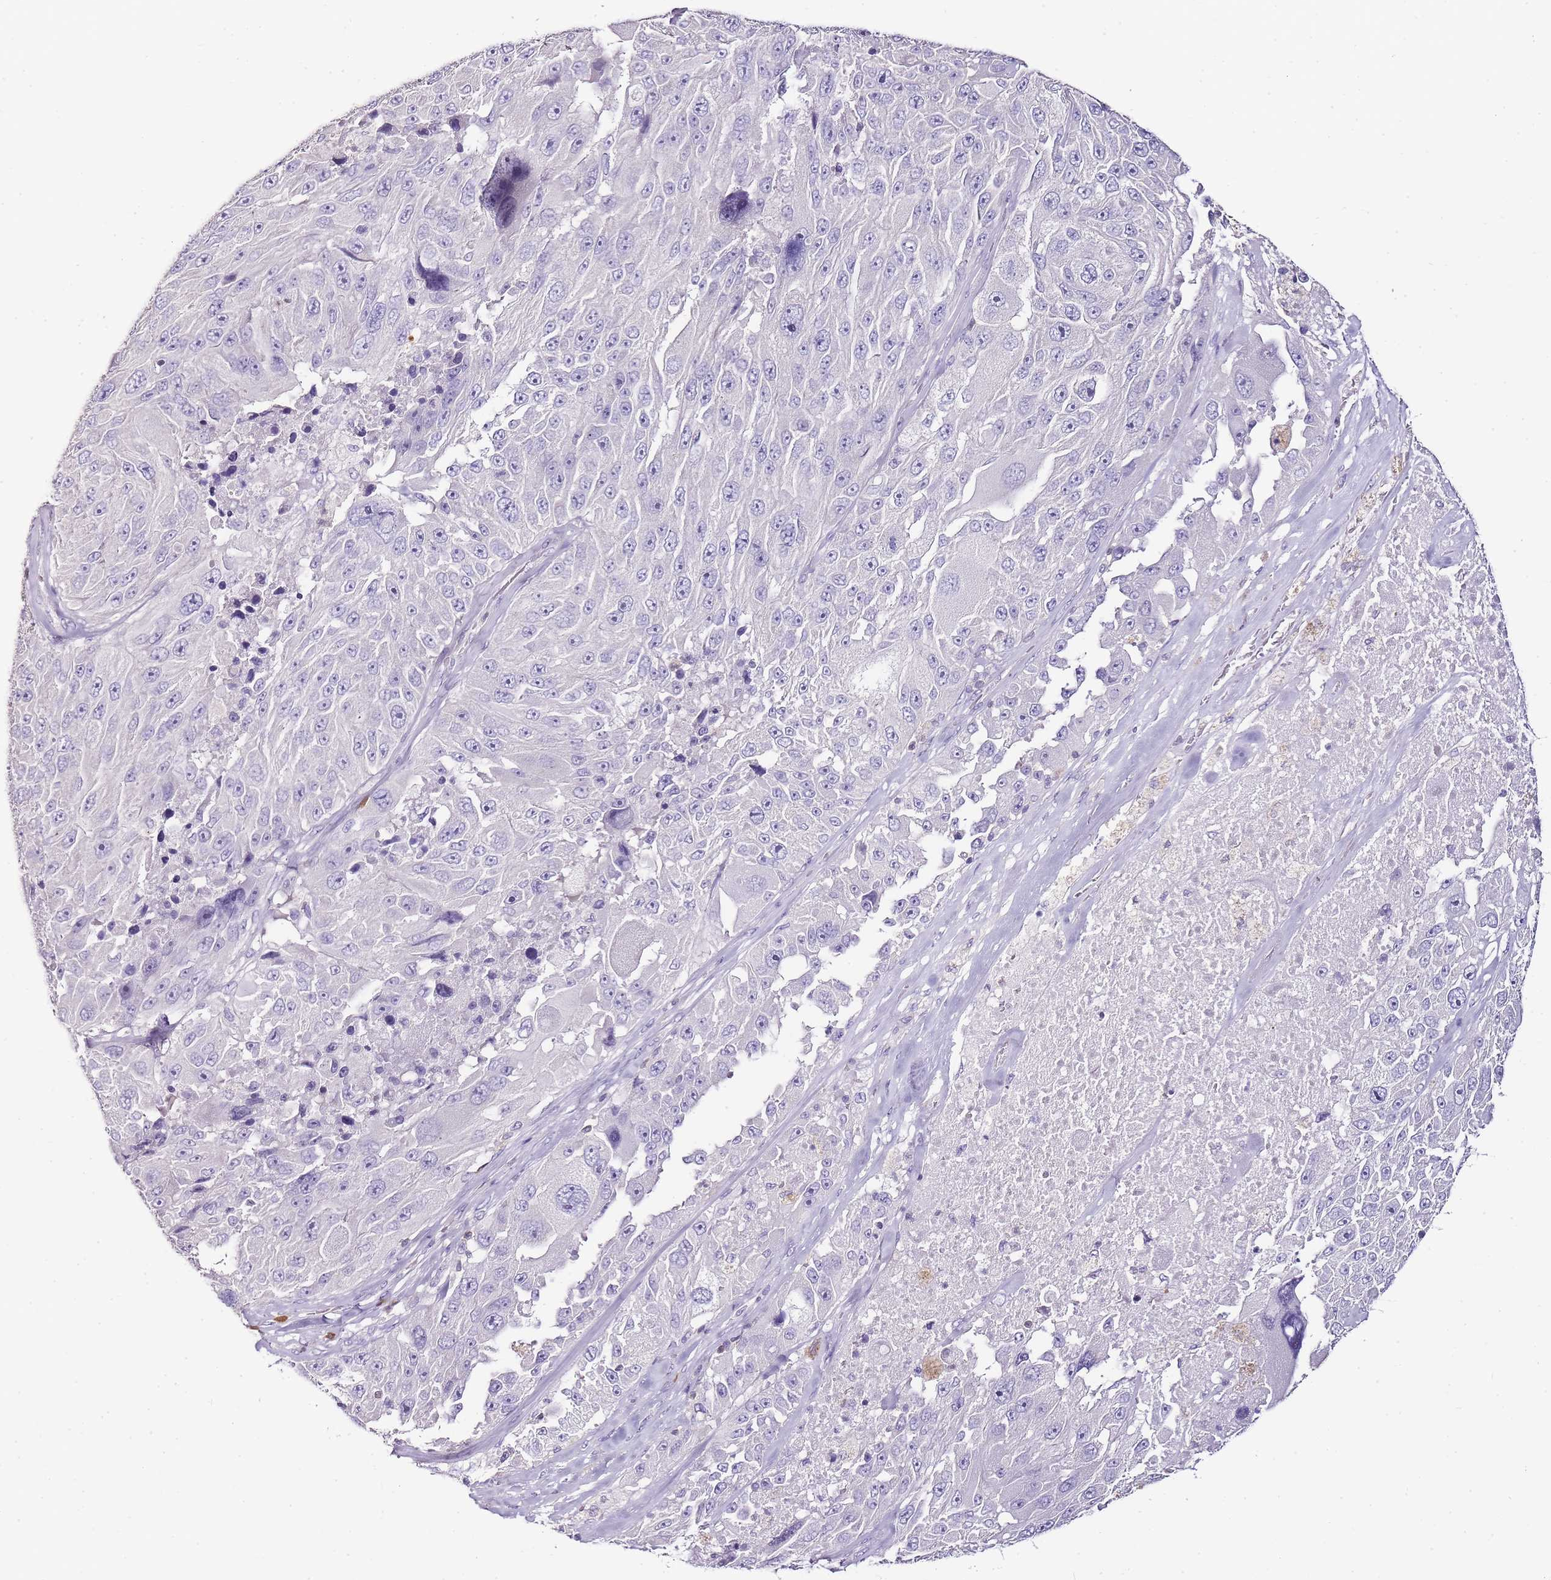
{"staining": {"intensity": "negative", "quantity": "none", "location": "none"}, "tissue": "melanoma", "cell_type": "Tumor cells", "image_type": "cancer", "snomed": [{"axis": "morphology", "description": "Malignant melanoma, Metastatic site"}, {"axis": "topography", "description": "Lymph node"}], "caption": "DAB (3,3'-diaminobenzidine) immunohistochemical staining of human malignant melanoma (metastatic site) shows no significant staining in tumor cells.", "gene": "ZBP1", "patient": {"sex": "male", "age": 62}}